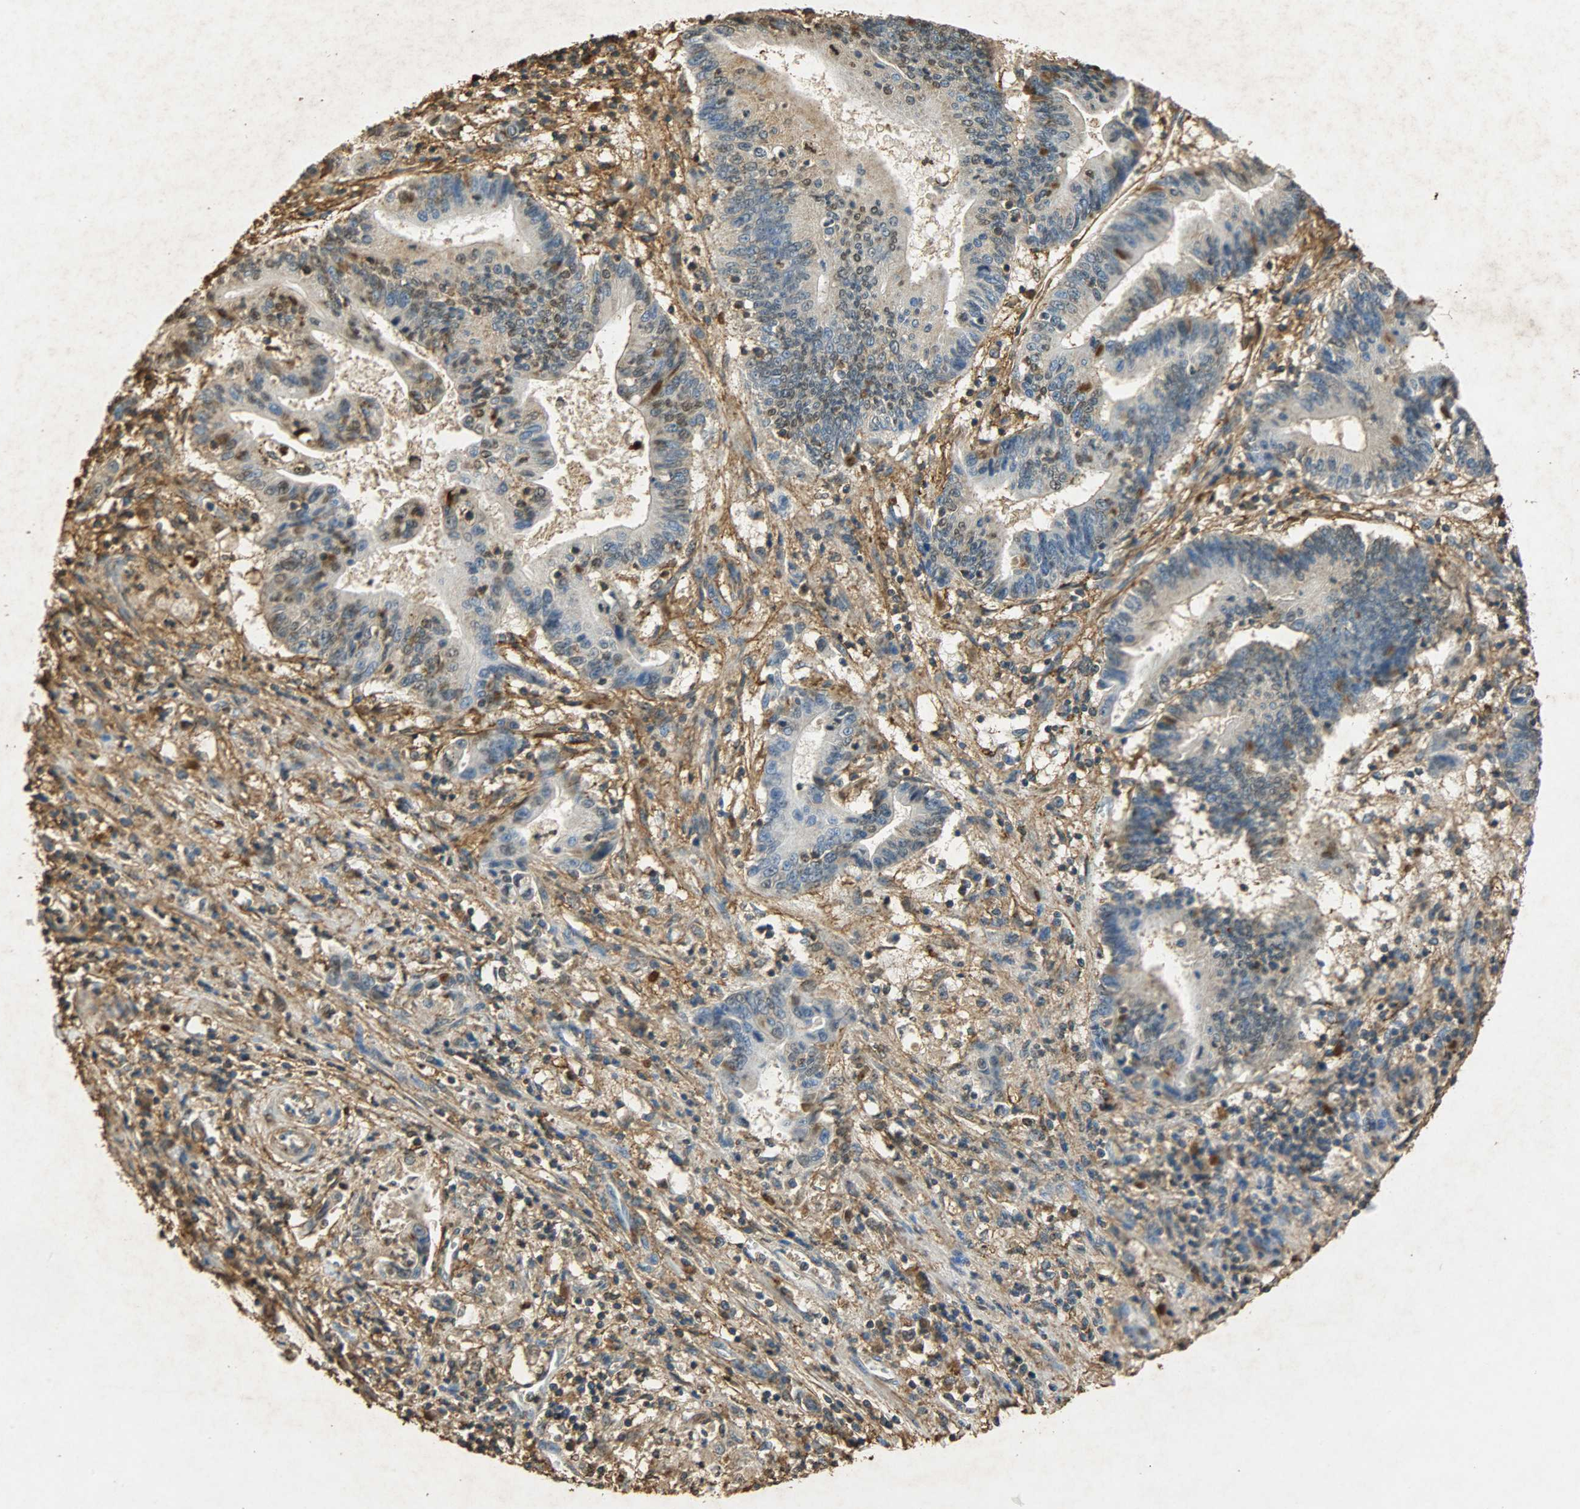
{"staining": {"intensity": "moderate", "quantity": "25%-75%", "location": "nuclear"}, "tissue": "pancreatic cancer", "cell_type": "Tumor cells", "image_type": "cancer", "snomed": [{"axis": "morphology", "description": "Adenocarcinoma, NOS"}, {"axis": "topography", "description": "Pancreas"}], "caption": "Tumor cells display medium levels of moderate nuclear expression in about 25%-75% of cells in human adenocarcinoma (pancreatic).", "gene": "ANXA6", "patient": {"sex": "female", "age": 48}}